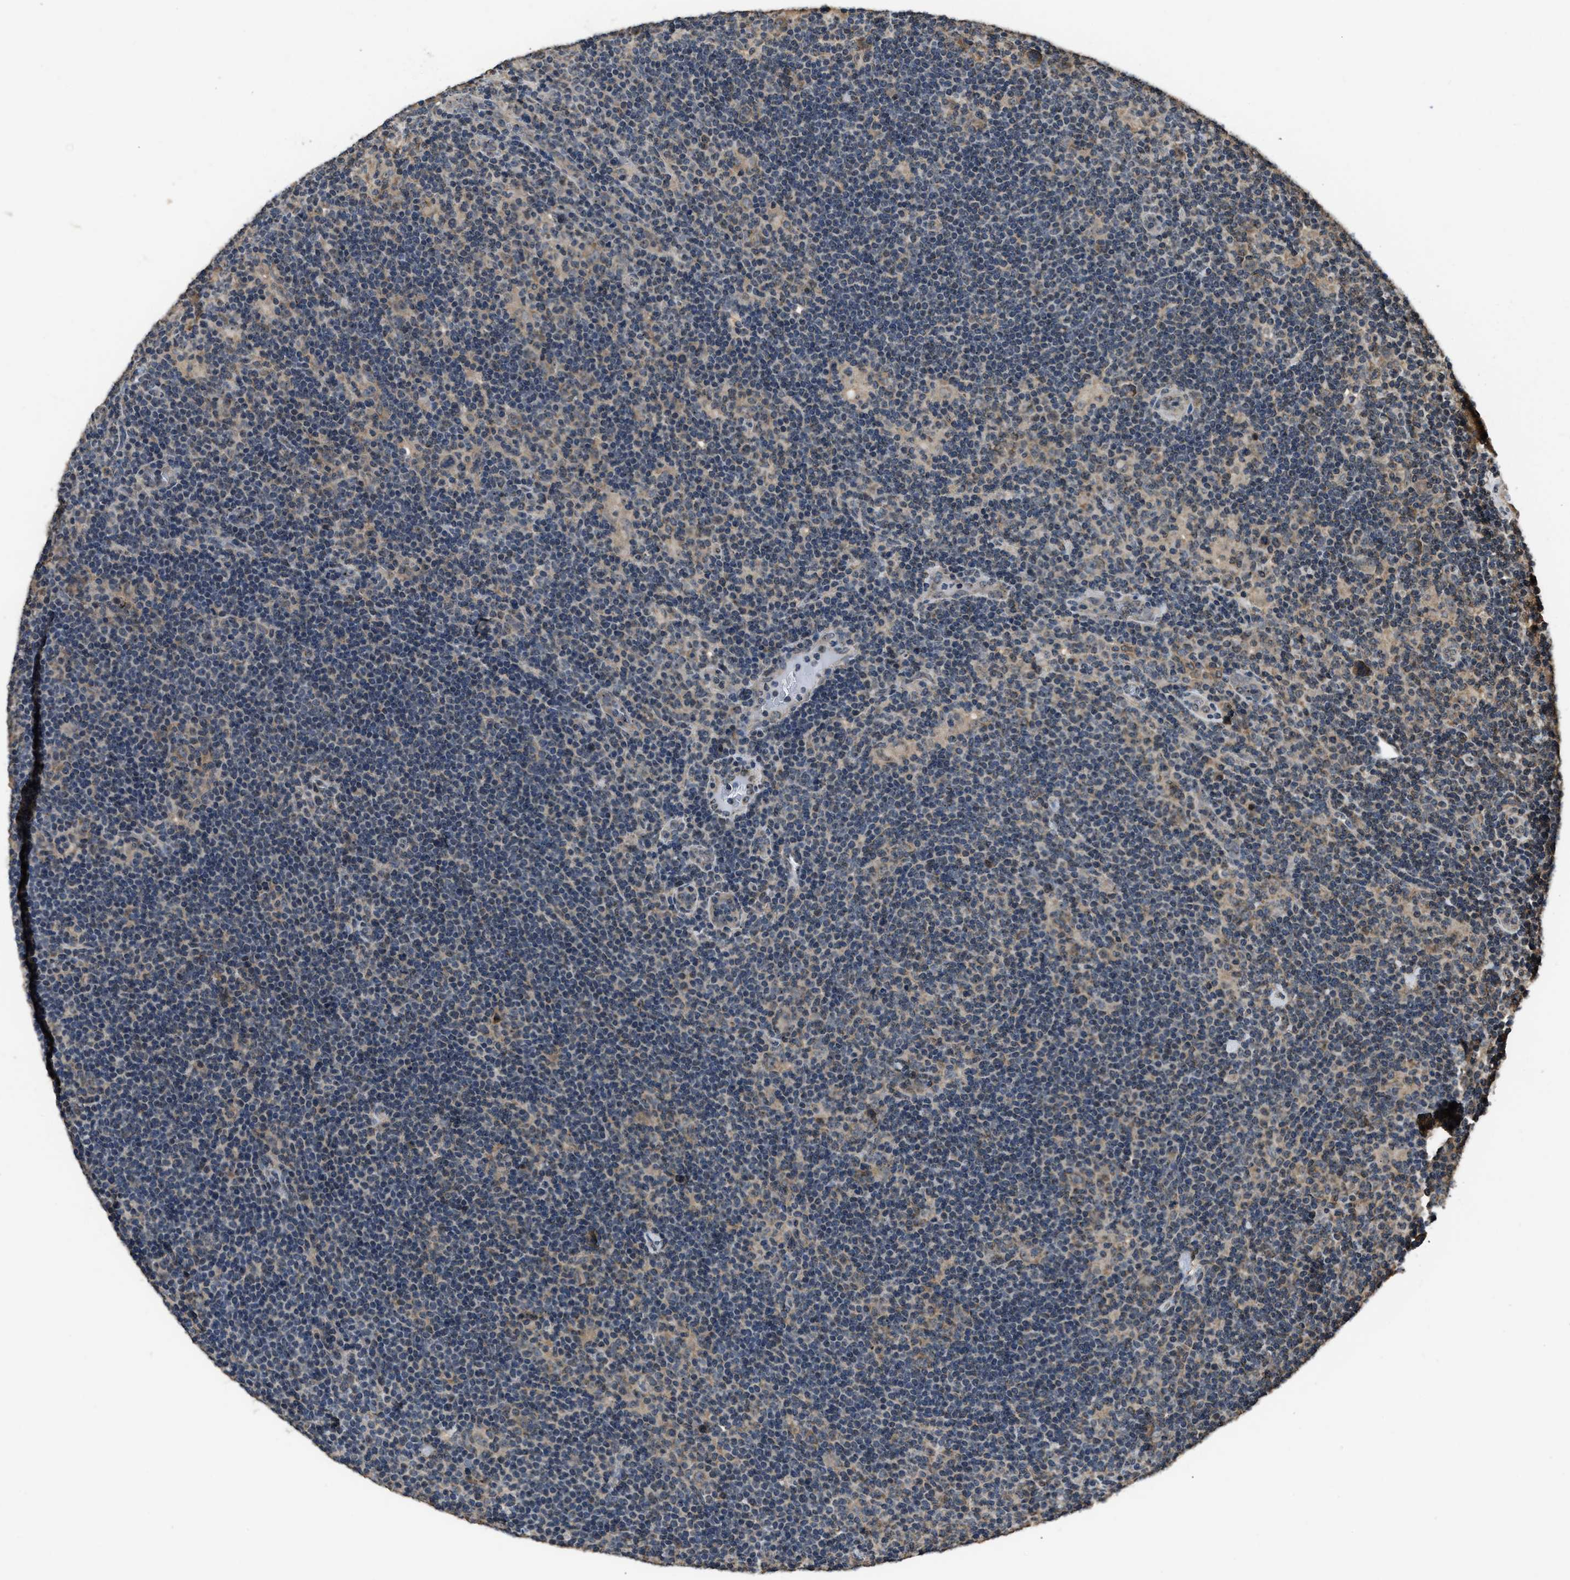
{"staining": {"intensity": "weak", "quantity": ">75%", "location": "cytoplasmic/membranous"}, "tissue": "lymphoma", "cell_type": "Tumor cells", "image_type": "cancer", "snomed": [{"axis": "morphology", "description": "Hodgkin's disease, NOS"}, {"axis": "topography", "description": "Lymph node"}], "caption": "Hodgkin's disease tissue exhibits weak cytoplasmic/membranous expression in about >75% of tumor cells", "gene": "DENND6B", "patient": {"sex": "female", "age": 57}}